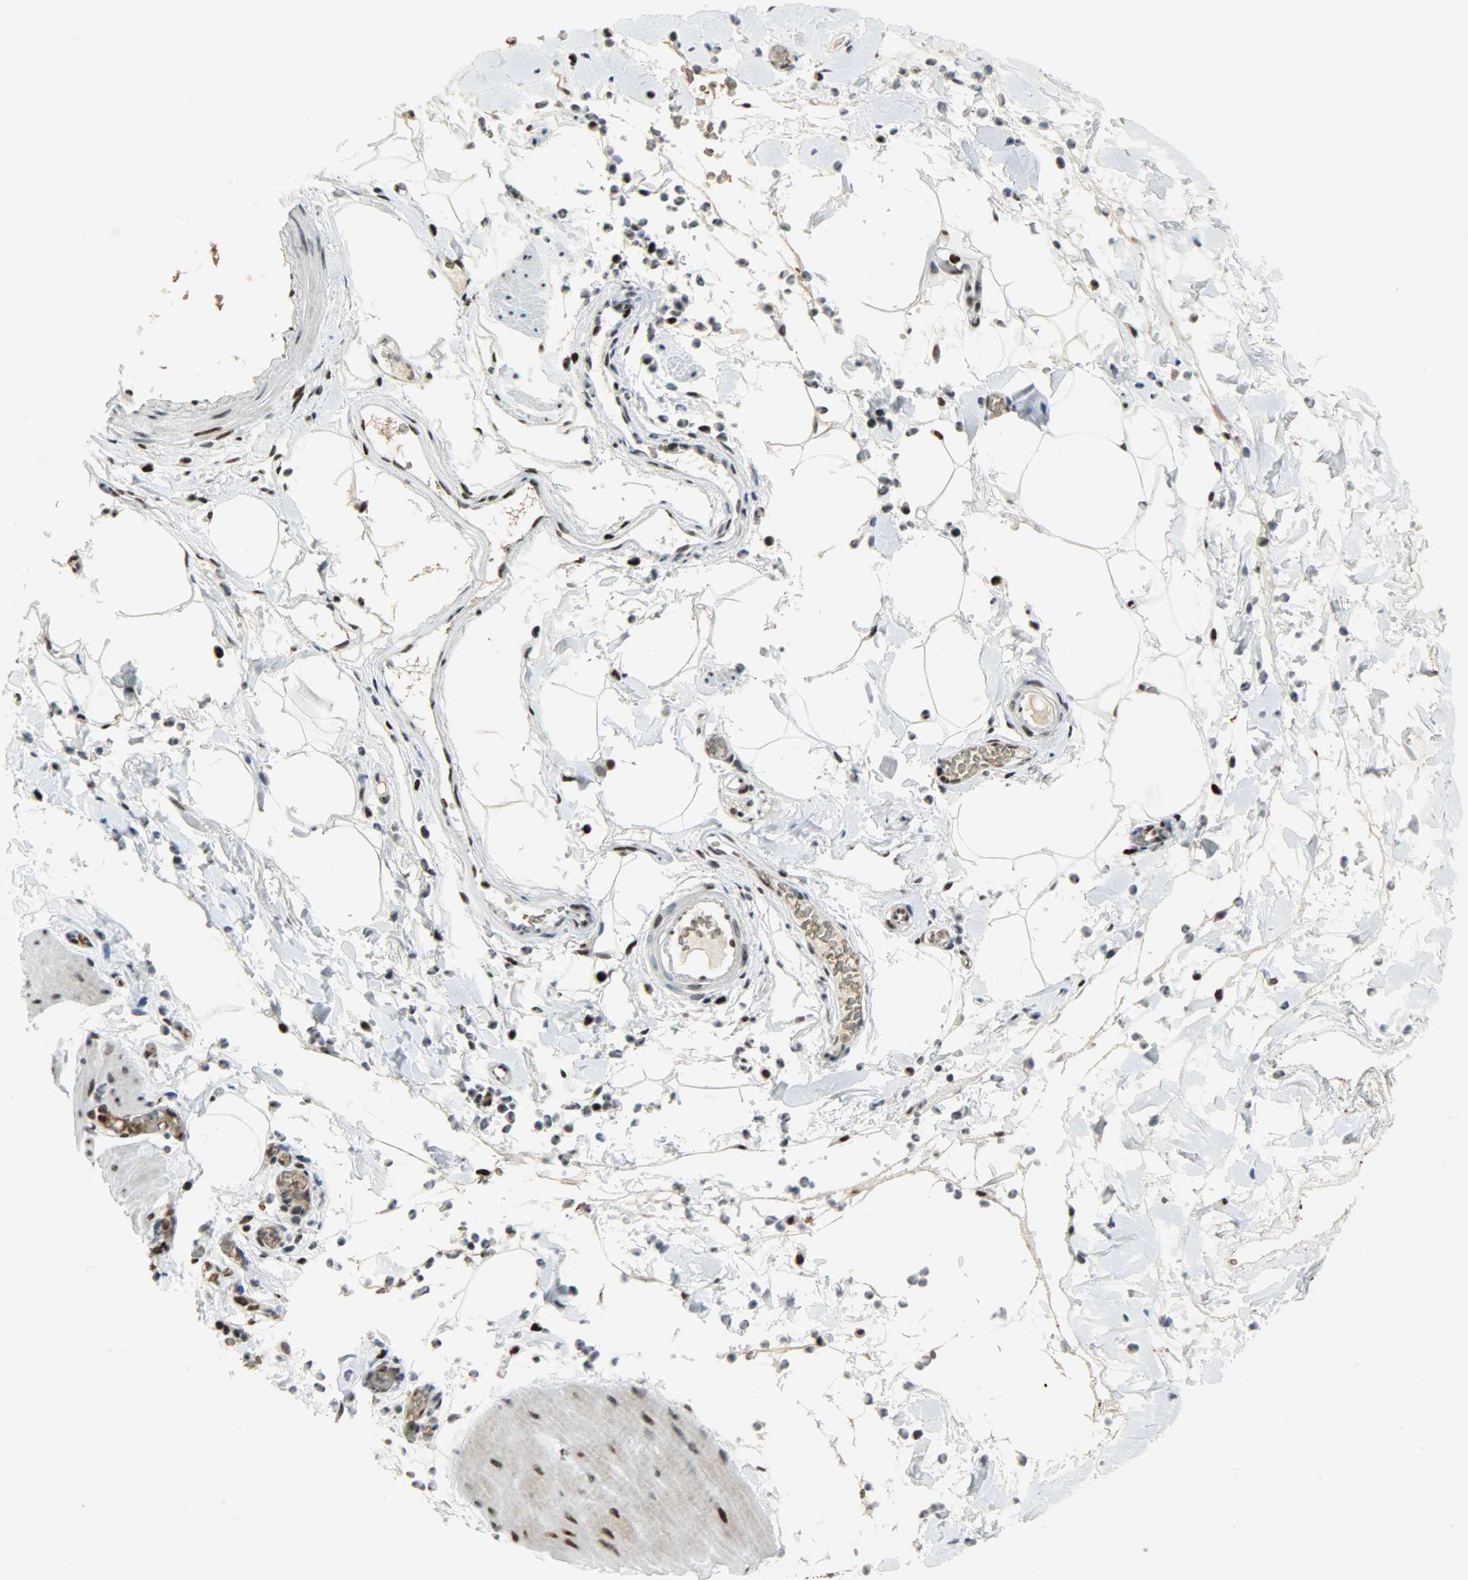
{"staining": {"intensity": "moderate", "quantity": "25%-75%", "location": "cytoplasmic/membranous,nuclear"}, "tissue": "smooth muscle", "cell_type": "Smooth muscle cells", "image_type": "normal", "snomed": [{"axis": "morphology", "description": "Normal tissue, NOS"}, {"axis": "topography", "description": "Smooth muscle"}, {"axis": "topography", "description": "Colon"}], "caption": "Human smooth muscle stained for a protein (brown) shows moderate cytoplasmic/membranous,nuclear positive expression in about 25%-75% of smooth muscle cells.", "gene": "SNAI1", "patient": {"sex": "male", "age": 67}}